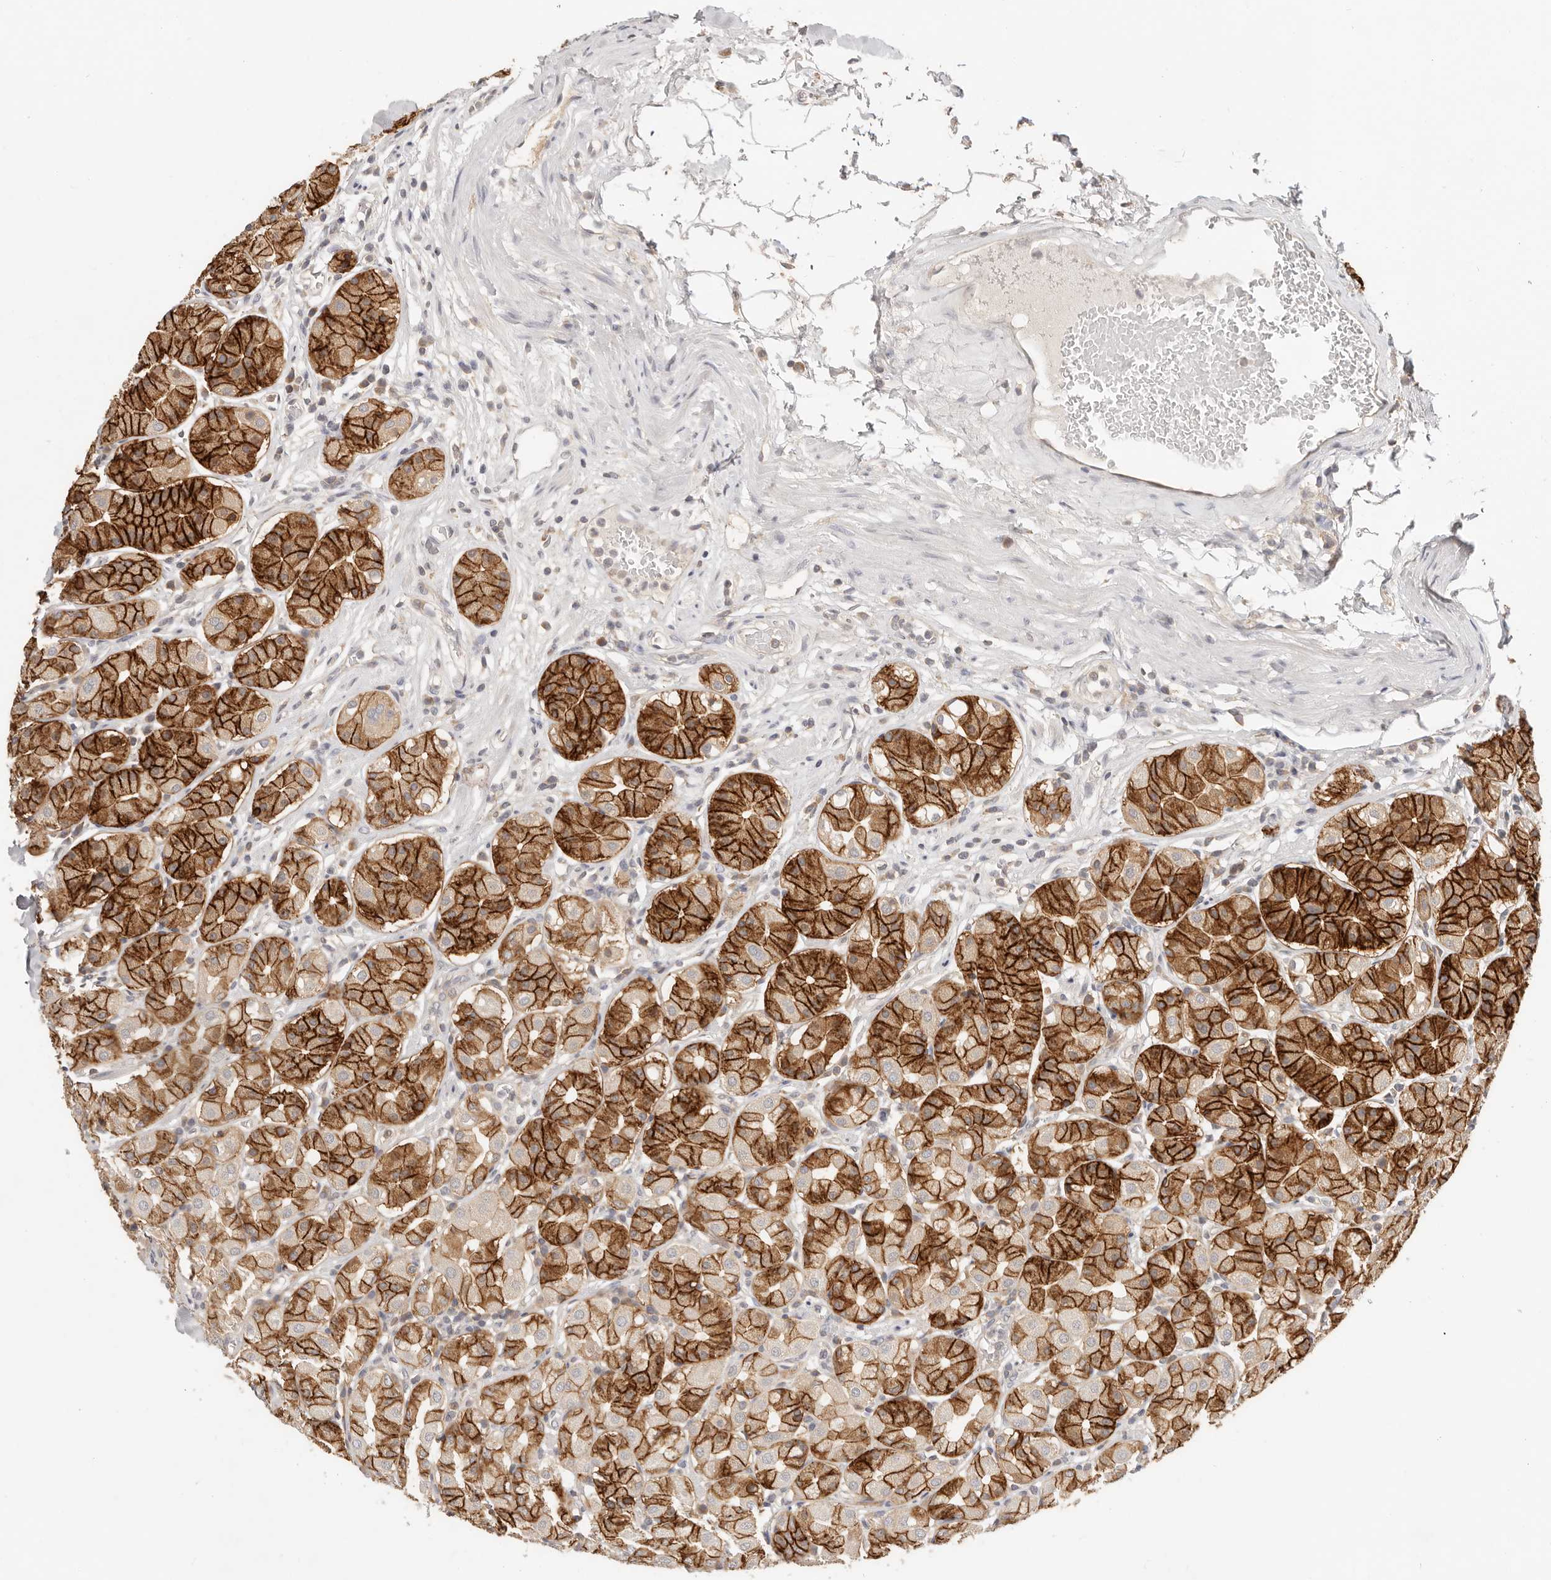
{"staining": {"intensity": "strong", "quantity": ">75%", "location": "cytoplasmic/membranous"}, "tissue": "stomach", "cell_type": "Glandular cells", "image_type": "normal", "snomed": [{"axis": "morphology", "description": "Normal tissue, NOS"}, {"axis": "topography", "description": "Stomach"}, {"axis": "topography", "description": "Stomach, lower"}], "caption": "Unremarkable stomach shows strong cytoplasmic/membranous staining in approximately >75% of glandular cells.", "gene": "DTNBP1", "patient": {"sex": "female", "age": 56}}